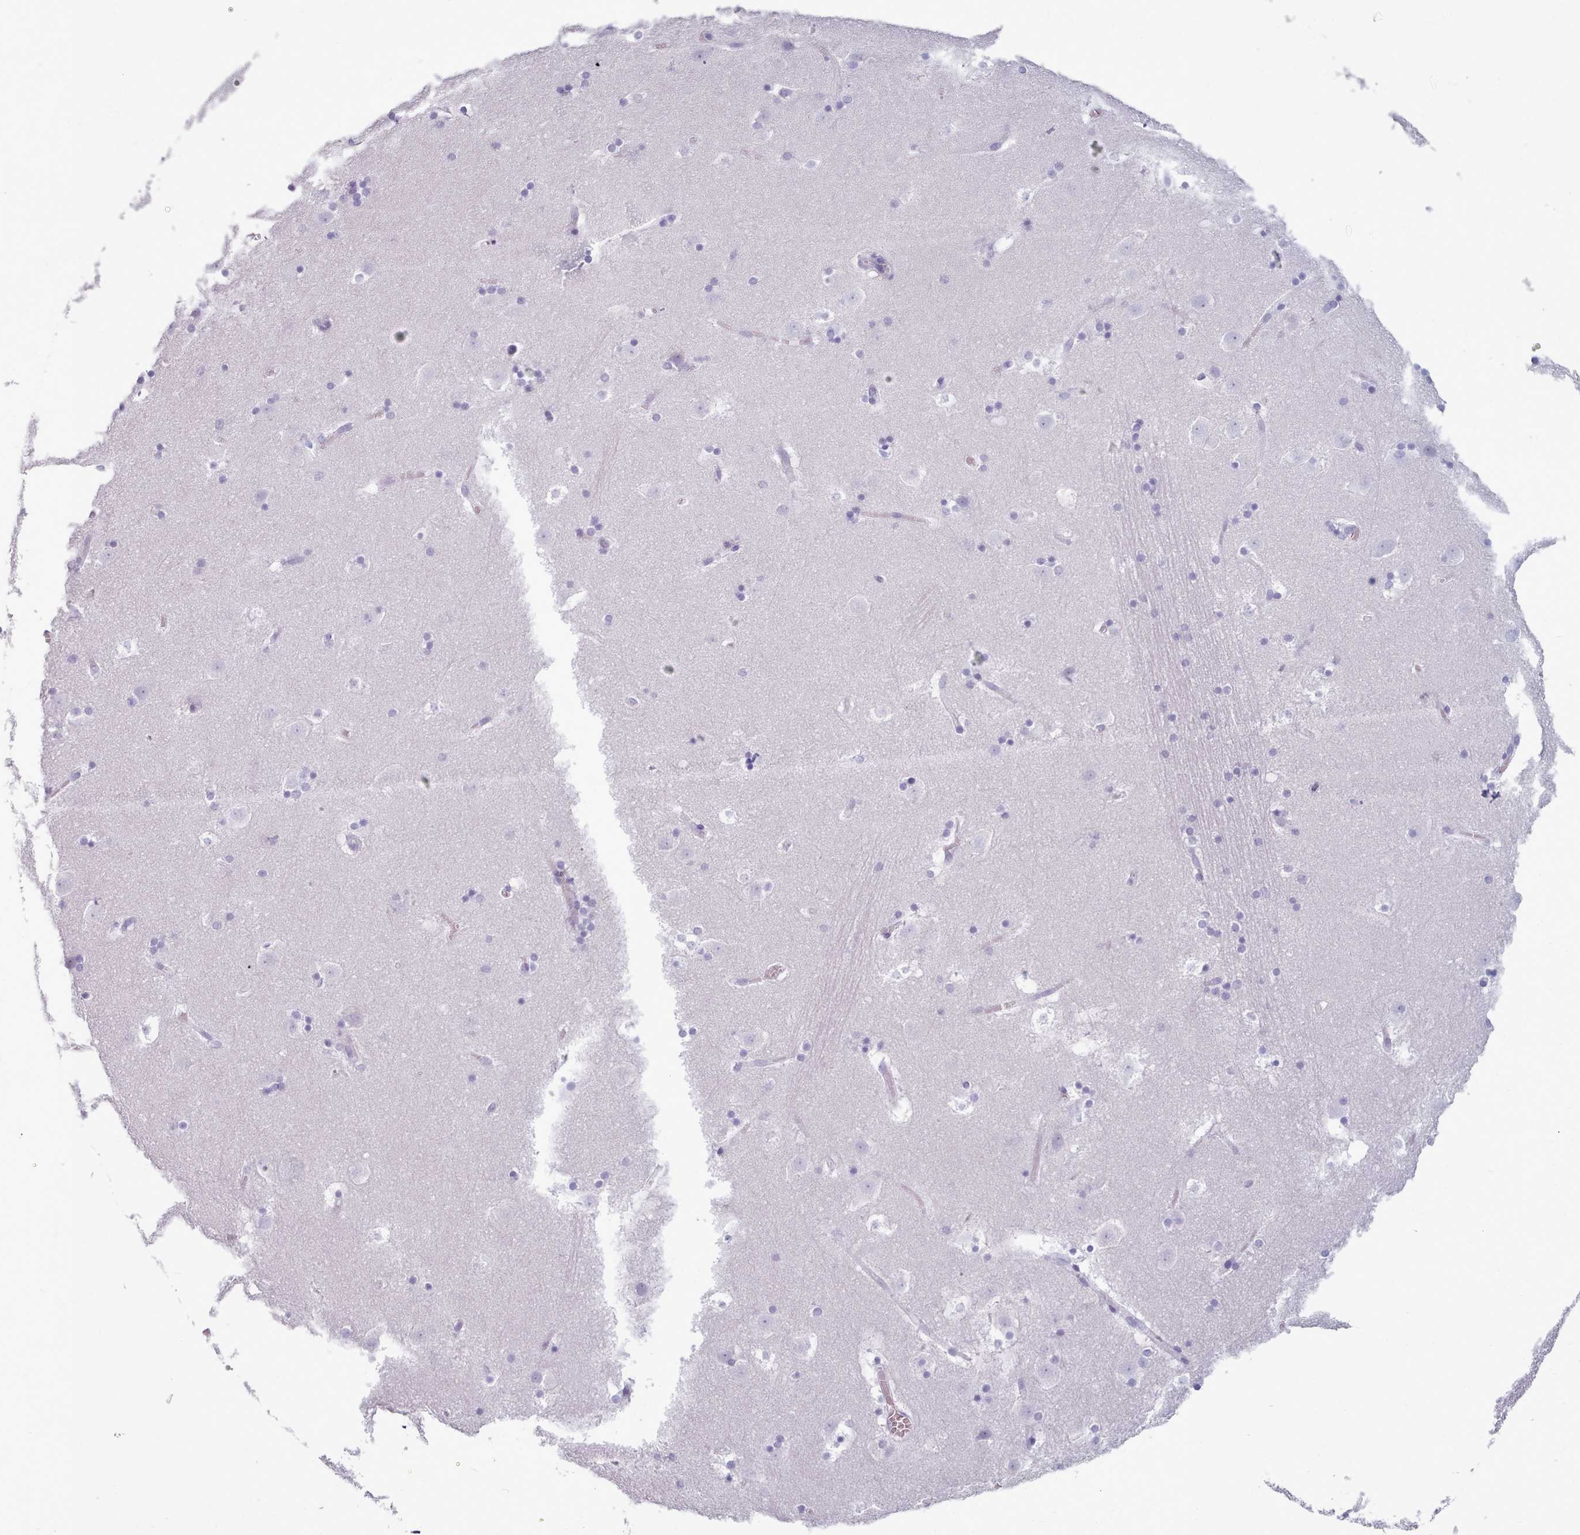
{"staining": {"intensity": "negative", "quantity": "none", "location": "none"}, "tissue": "caudate", "cell_type": "Glial cells", "image_type": "normal", "snomed": [{"axis": "morphology", "description": "Normal tissue, NOS"}, {"axis": "topography", "description": "Lateral ventricle wall"}], "caption": "DAB immunohistochemical staining of benign human caudate reveals no significant expression in glial cells.", "gene": "ZNF43", "patient": {"sex": "male", "age": 45}}